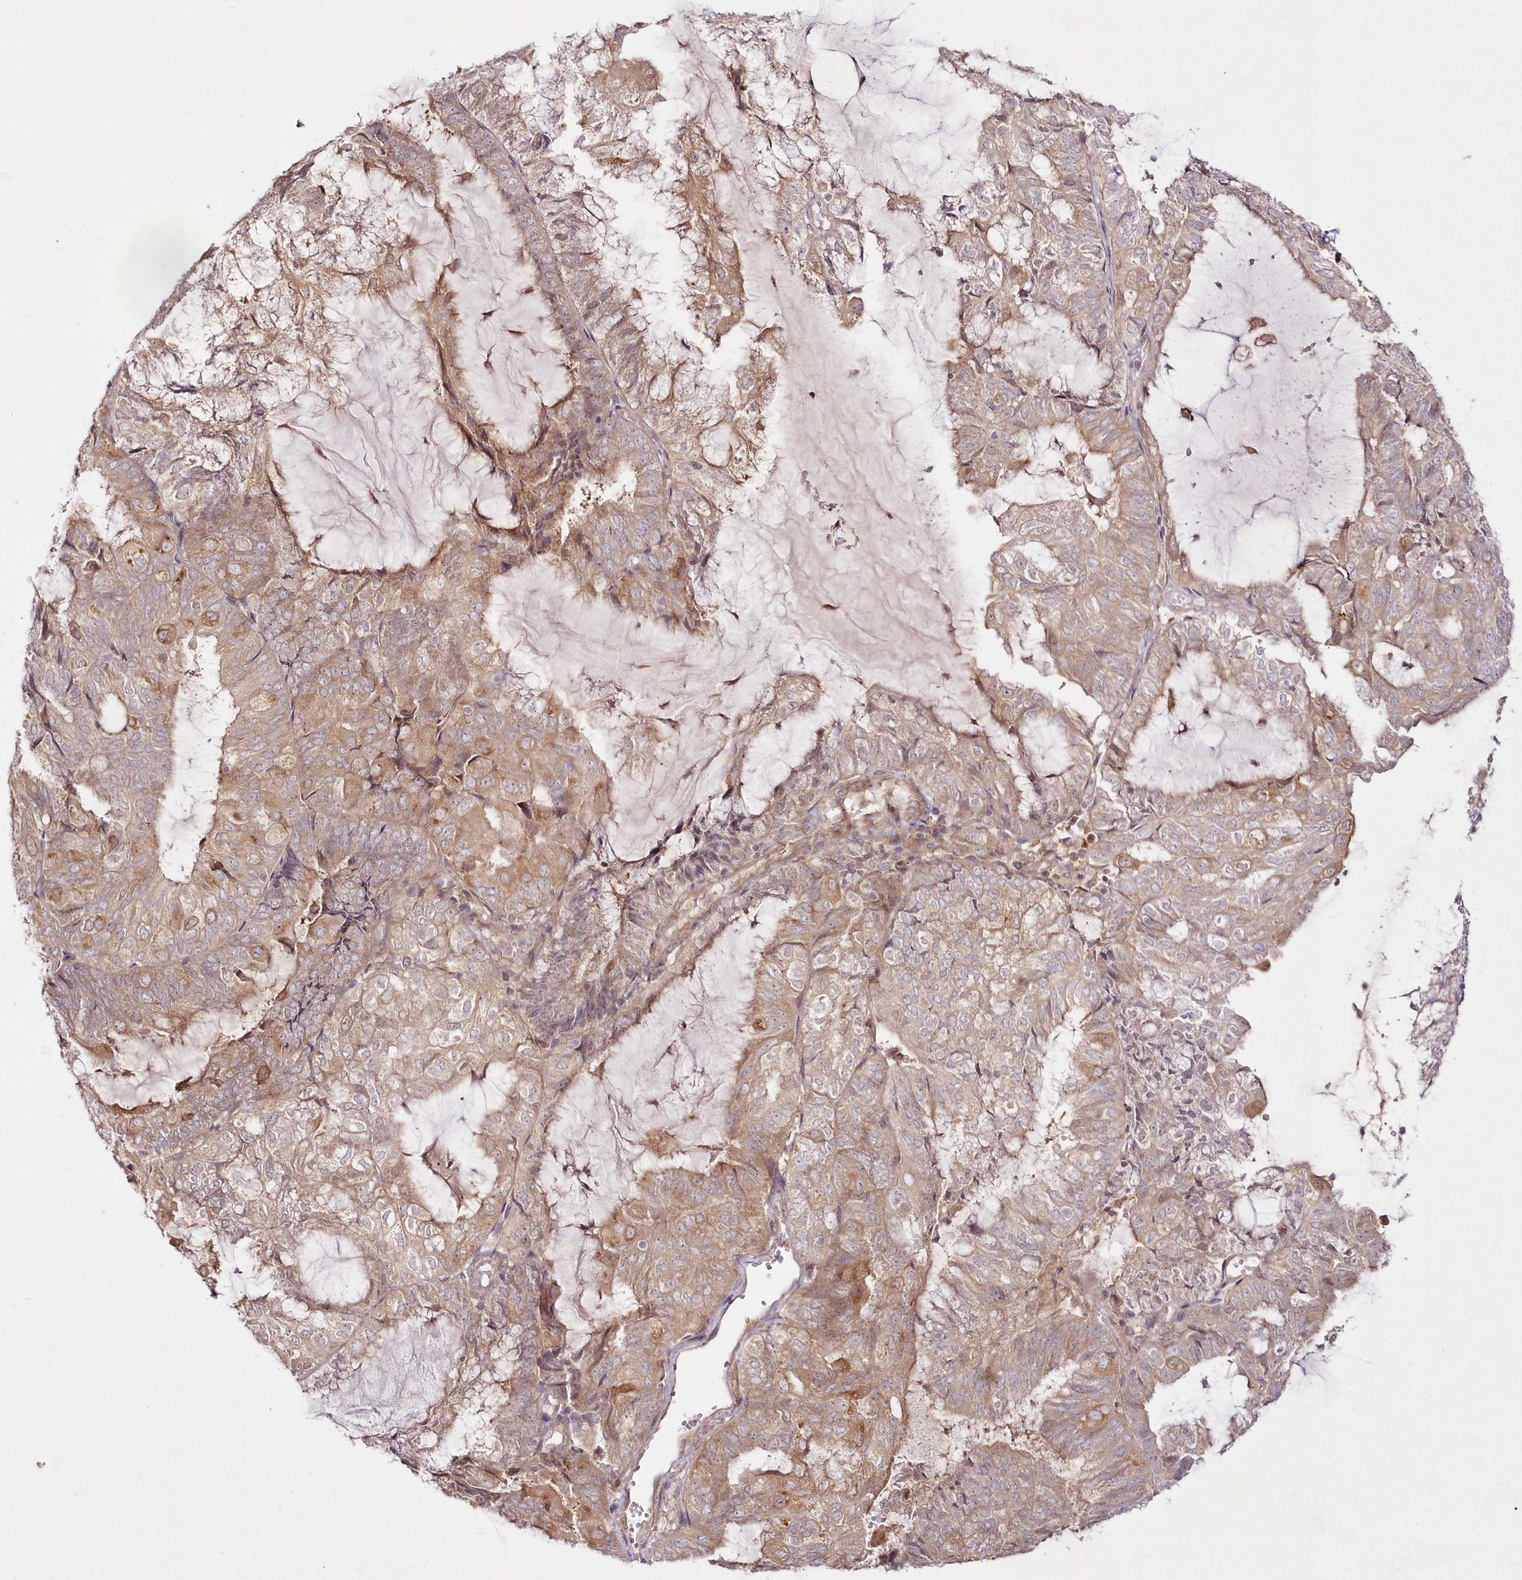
{"staining": {"intensity": "moderate", "quantity": "25%-75%", "location": "cytoplasmic/membranous"}, "tissue": "endometrial cancer", "cell_type": "Tumor cells", "image_type": "cancer", "snomed": [{"axis": "morphology", "description": "Adenocarcinoma, NOS"}, {"axis": "topography", "description": "Endometrium"}], "caption": "Endometrial adenocarcinoma was stained to show a protein in brown. There is medium levels of moderate cytoplasmic/membranous positivity in approximately 25%-75% of tumor cells.", "gene": "IPMK", "patient": {"sex": "female", "age": 81}}